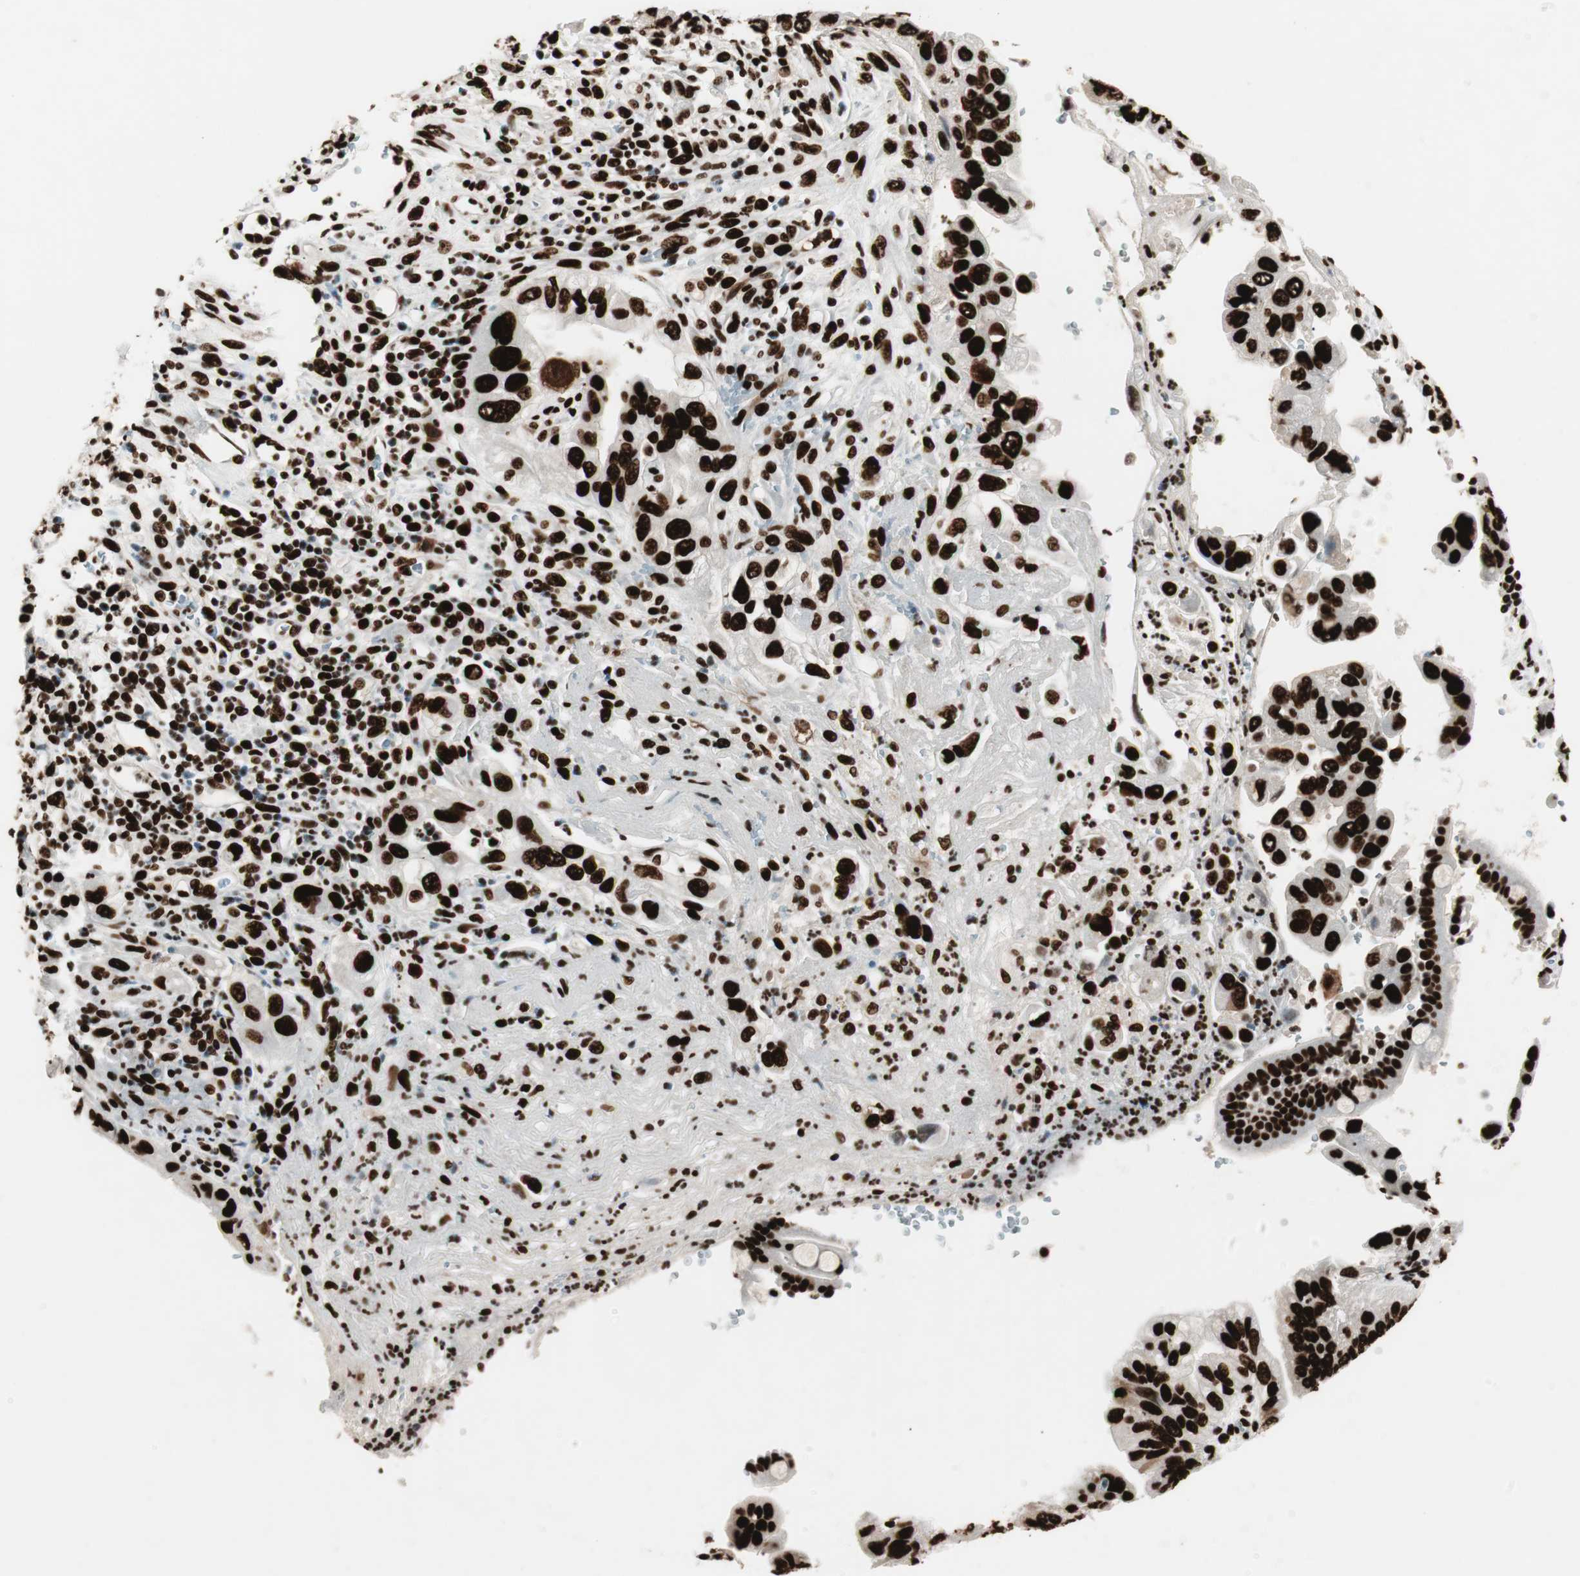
{"staining": {"intensity": "strong", "quantity": ">75%", "location": "nuclear"}, "tissue": "pancreatic cancer", "cell_type": "Tumor cells", "image_type": "cancer", "snomed": [{"axis": "morphology", "description": "Normal tissue, NOS"}, {"axis": "topography", "description": "Lymph node"}], "caption": "IHC (DAB) staining of pancreatic cancer displays strong nuclear protein positivity in approximately >75% of tumor cells.", "gene": "PSME3", "patient": {"sex": "male", "age": 50}}